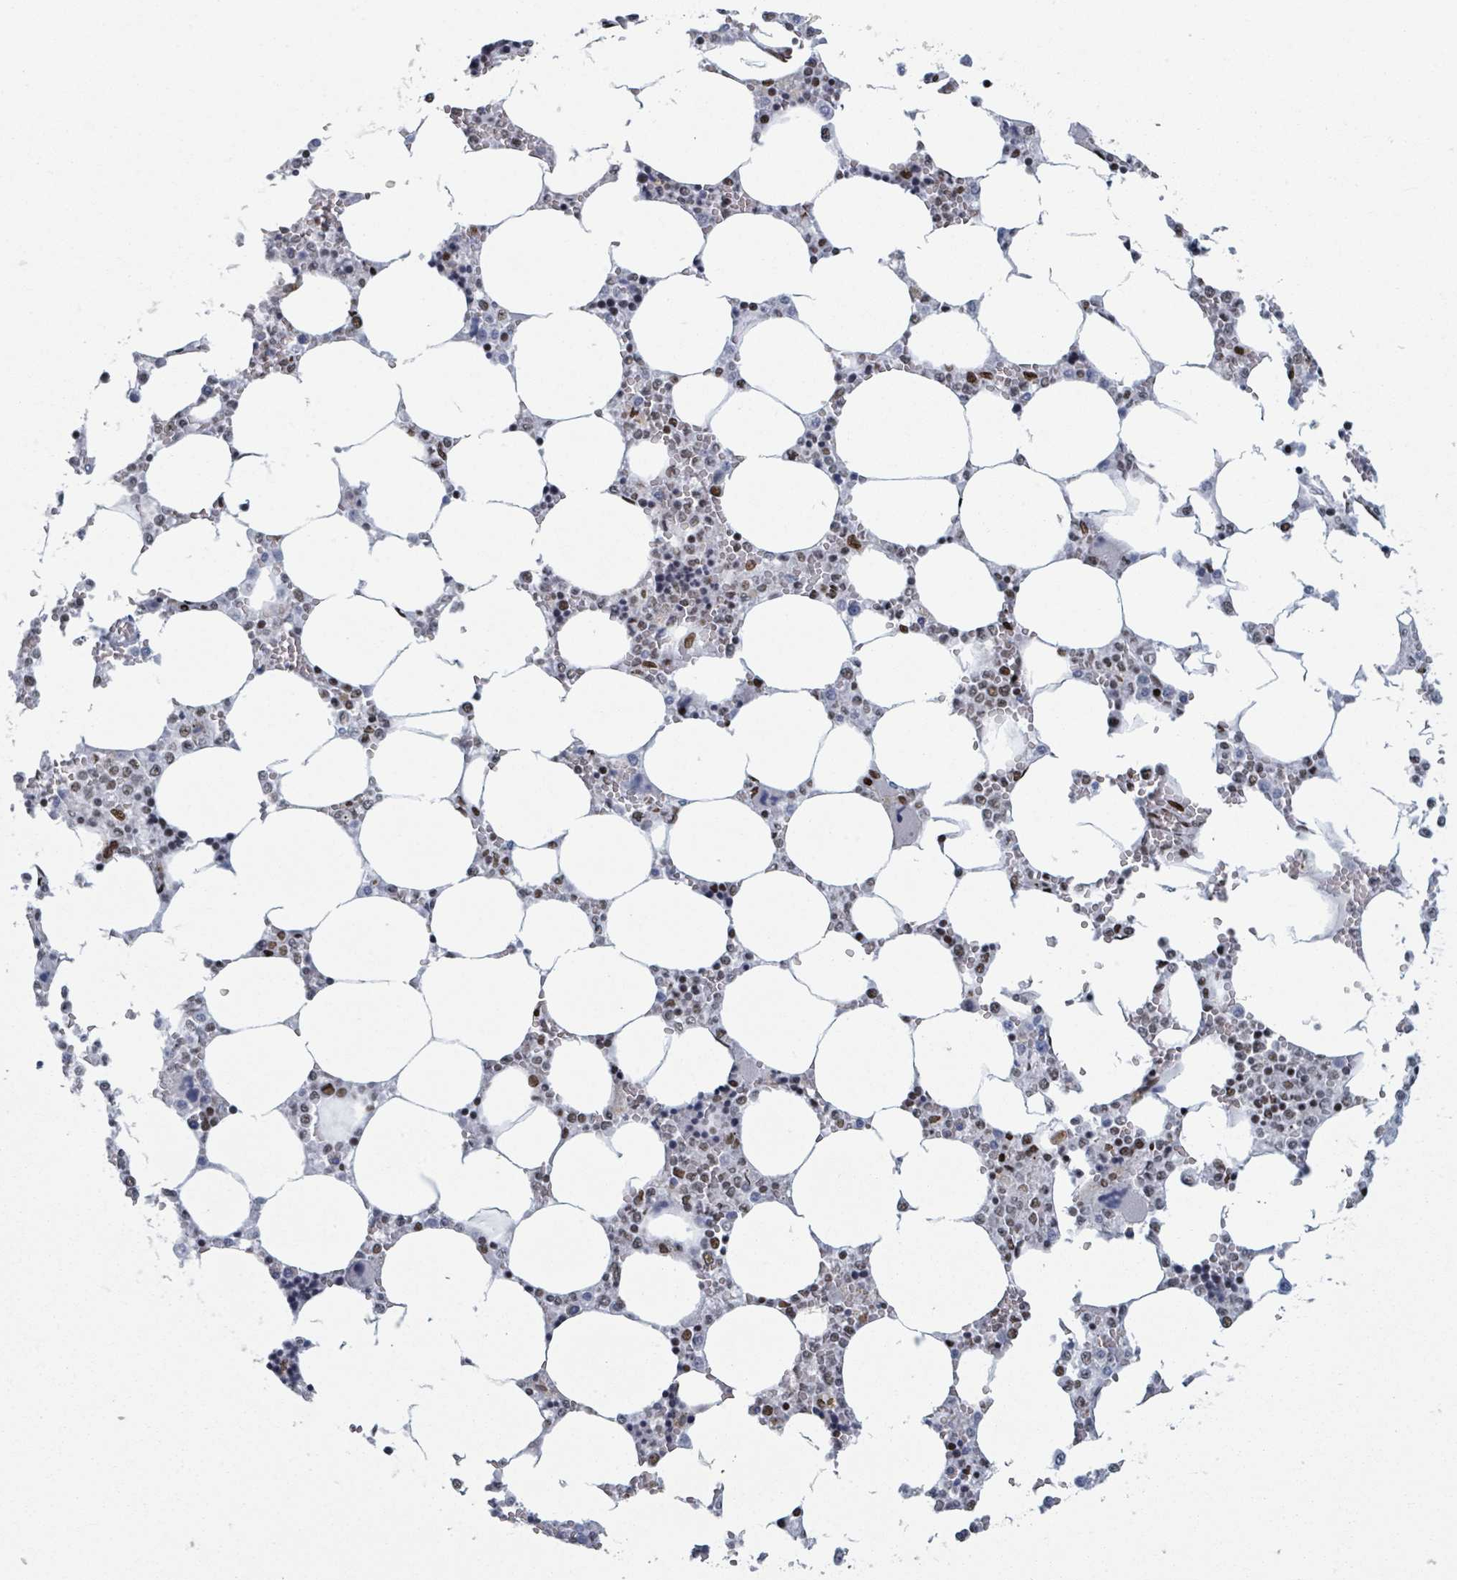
{"staining": {"intensity": "strong", "quantity": "25%-75%", "location": "nuclear"}, "tissue": "bone marrow", "cell_type": "Hematopoietic cells", "image_type": "normal", "snomed": [{"axis": "morphology", "description": "Normal tissue, NOS"}, {"axis": "topography", "description": "Bone marrow"}], "caption": "Strong nuclear positivity is seen in about 25%-75% of hematopoietic cells in unremarkable bone marrow. The staining was performed using DAB, with brown indicating positive protein expression. Nuclei are stained blue with hematoxylin.", "gene": "DHX16", "patient": {"sex": "male", "age": 64}}